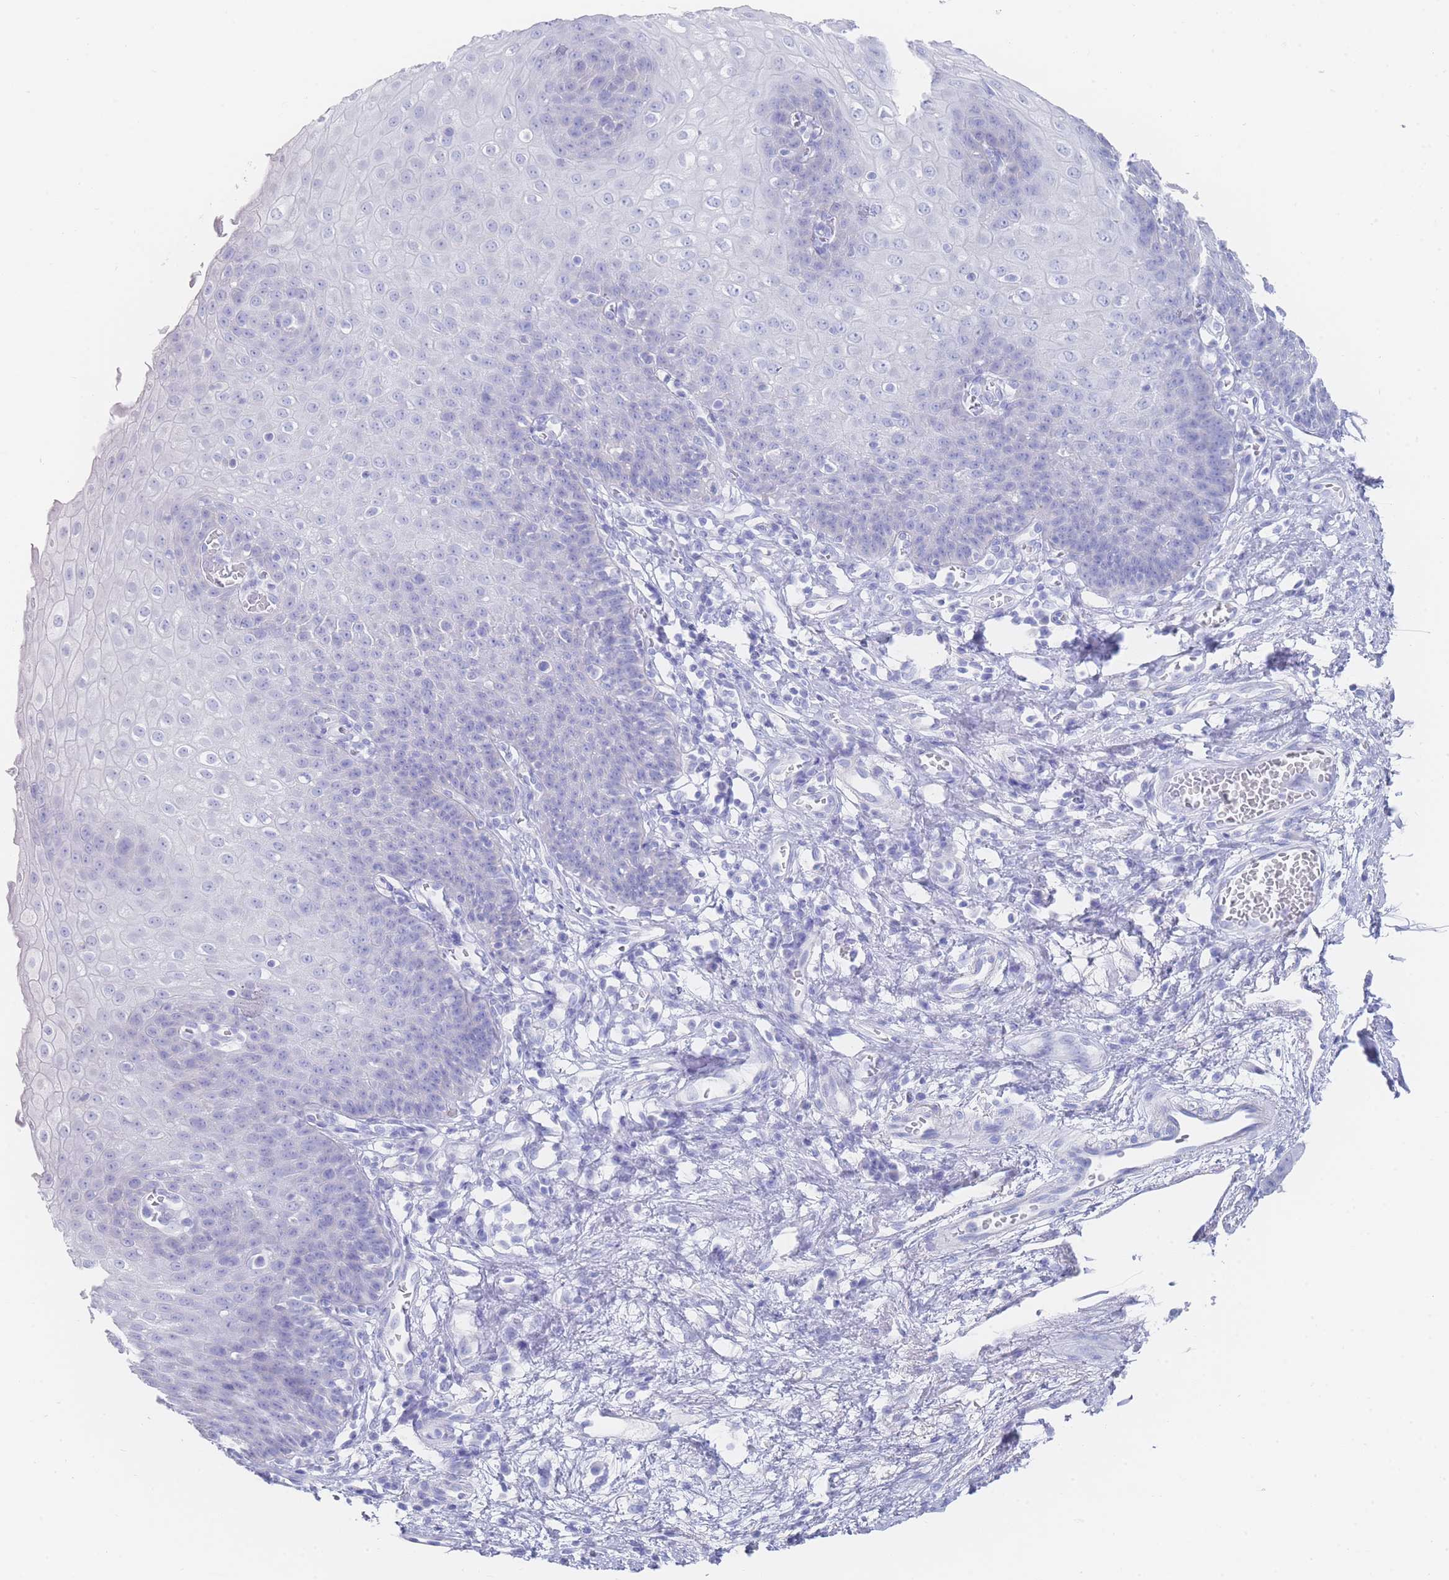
{"staining": {"intensity": "negative", "quantity": "none", "location": "none"}, "tissue": "esophagus", "cell_type": "Squamous epithelial cells", "image_type": "normal", "snomed": [{"axis": "morphology", "description": "Normal tissue, NOS"}, {"axis": "topography", "description": "Esophagus"}], "caption": "Immunohistochemistry photomicrograph of unremarkable esophagus: esophagus stained with DAB (3,3'-diaminobenzidine) demonstrates no significant protein positivity in squamous epithelial cells.", "gene": "LRRC37A2", "patient": {"sex": "male", "age": 71}}